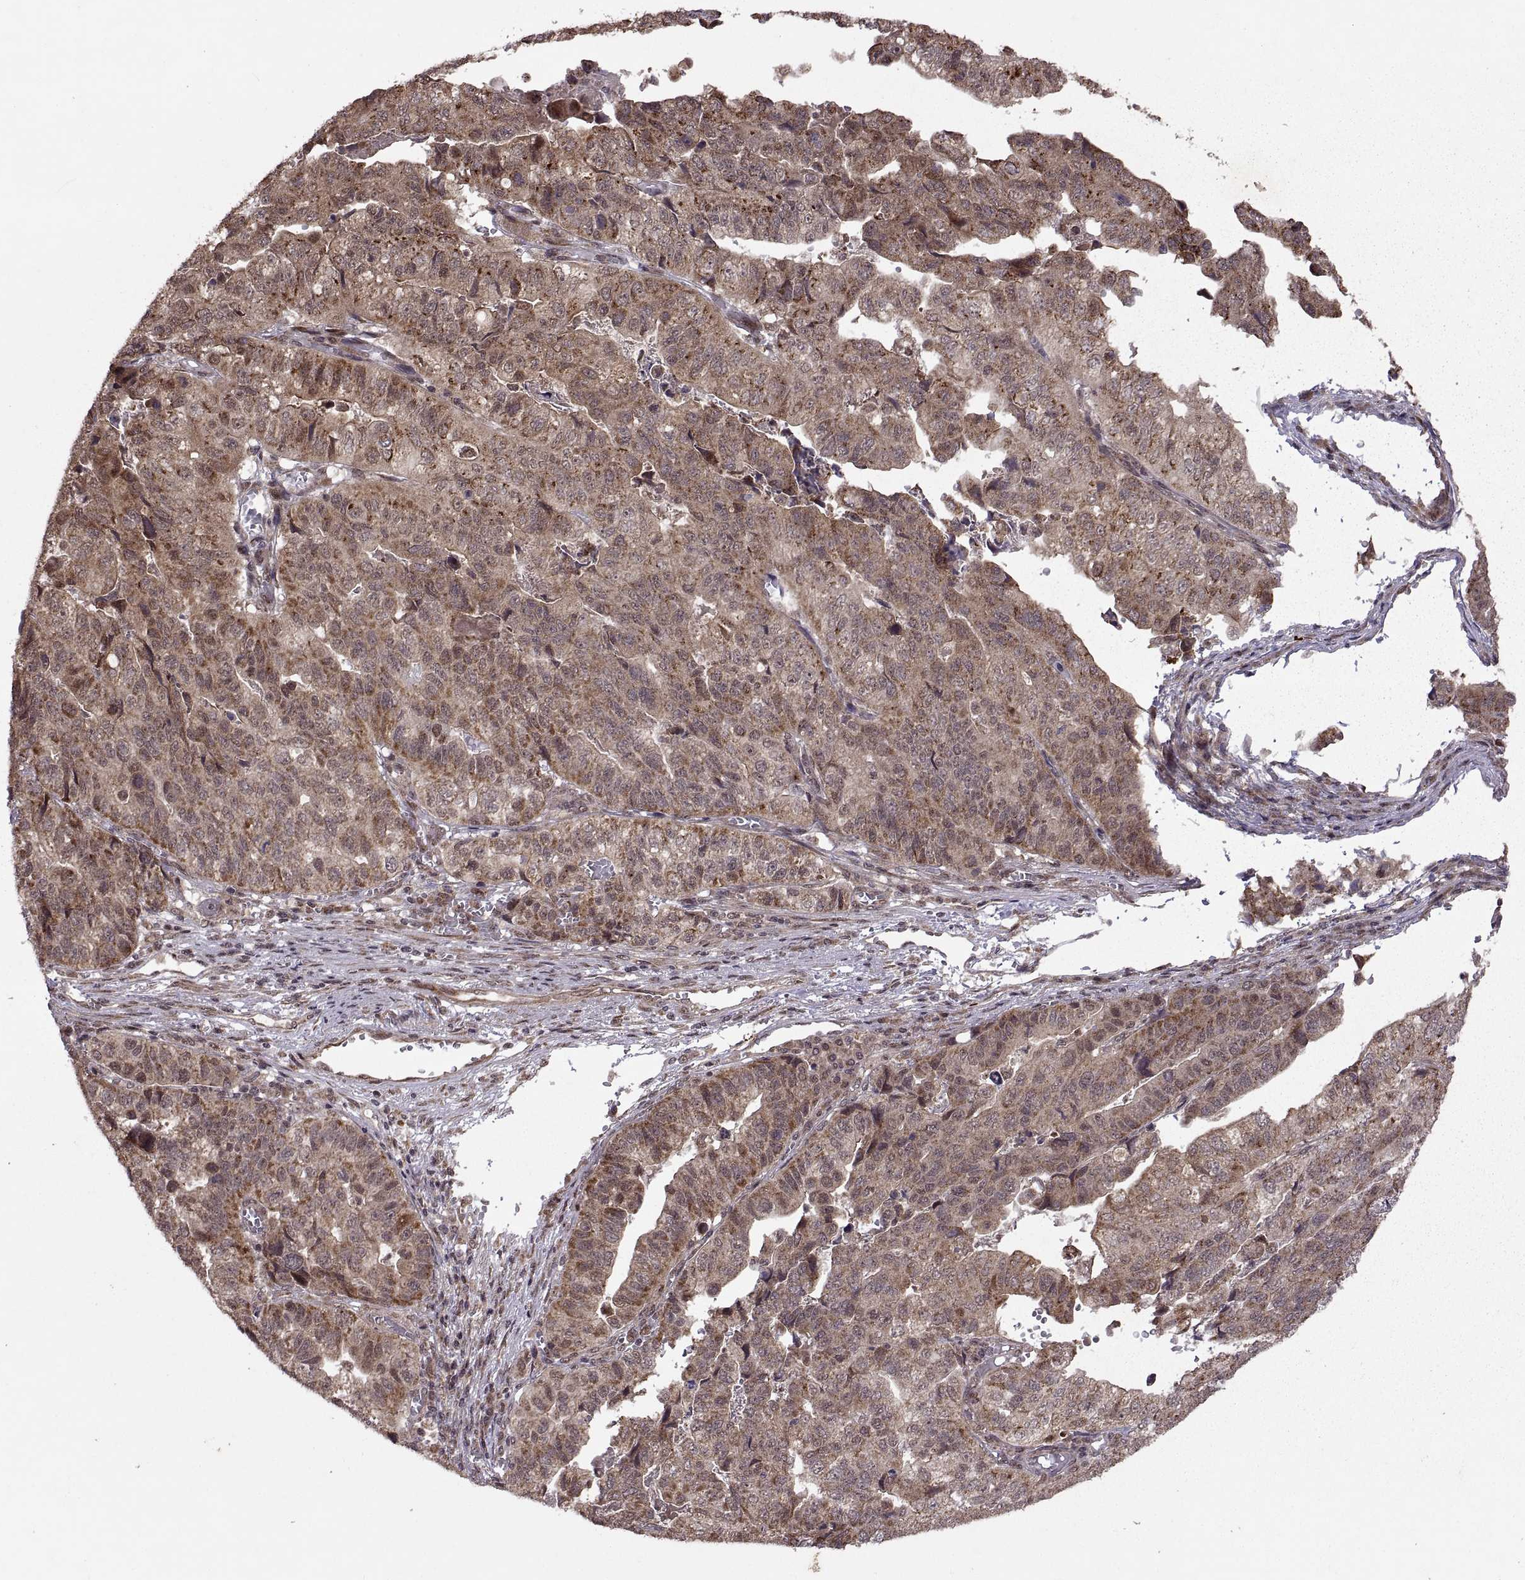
{"staining": {"intensity": "moderate", "quantity": ">75%", "location": "cytoplasmic/membranous"}, "tissue": "stomach cancer", "cell_type": "Tumor cells", "image_type": "cancer", "snomed": [{"axis": "morphology", "description": "Adenocarcinoma, NOS"}, {"axis": "topography", "description": "Stomach, upper"}], "caption": "Protein expression by immunohistochemistry reveals moderate cytoplasmic/membranous positivity in about >75% of tumor cells in adenocarcinoma (stomach). (brown staining indicates protein expression, while blue staining denotes nuclei).", "gene": "PTOV1", "patient": {"sex": "female", "age": 67}}